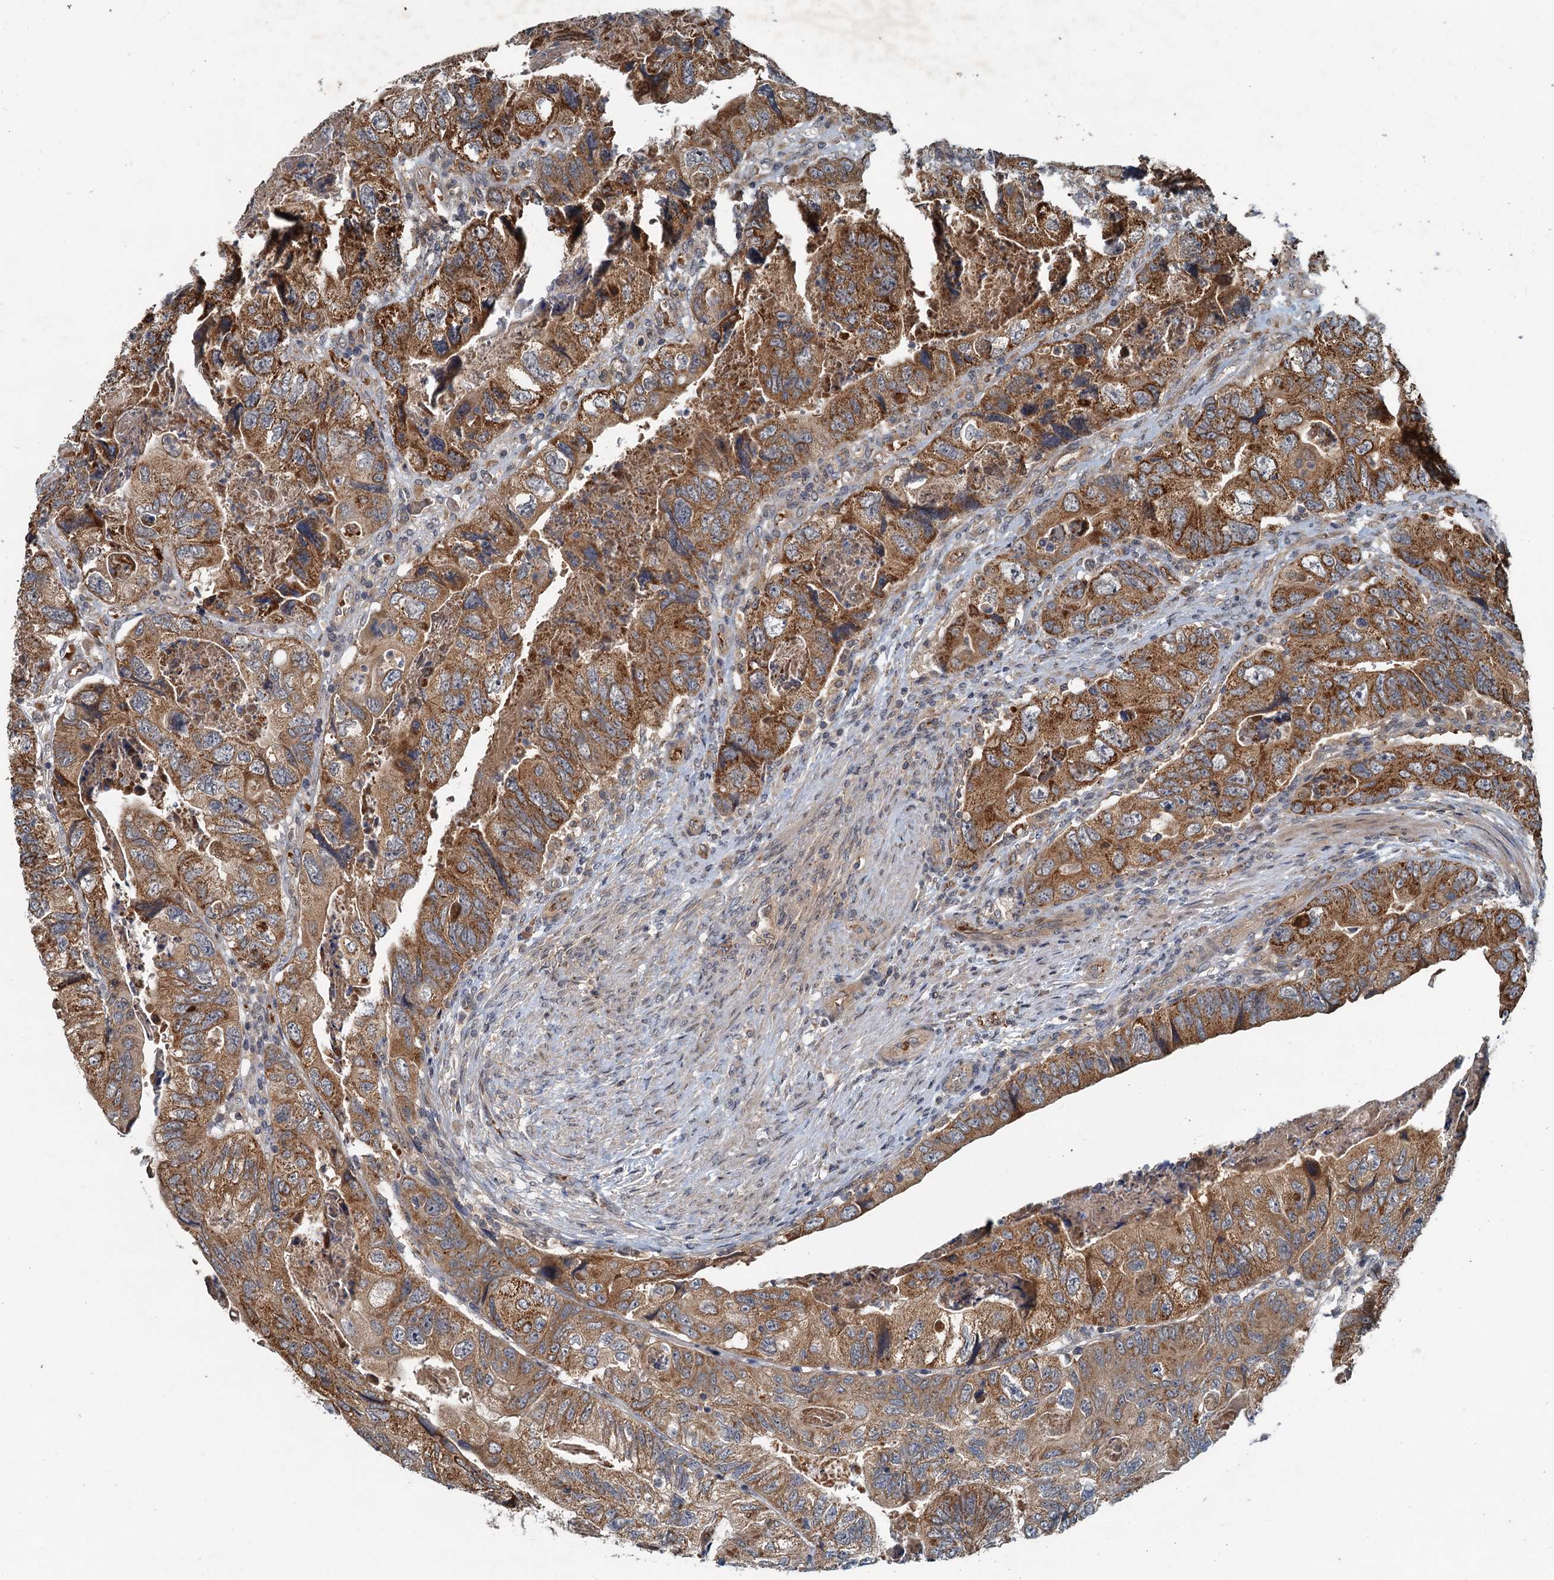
{"staining": {"intensity": "moderate", "quantity": ">75%", "location": "cytoplasmic/membranous"}, "tissue": "colorectal cancer", "cell_type": "Tumor cells", "image_type": "cancer", "snomed": [{"axis": "morphology", "description": "Adenocarcinoma, NOS"}, {"axis": "topography", "description": "Rectum"}], "caption": "Moderate cytoplasmic/membranous protein positivity is appreciated in about >75% of tumor cells in colorectal cancer (adenocarcinoma). The staining was performed using DAB, with brown indicating positive protein expression. Nuclei are stained blue with hematoxylin.", "gene": "CEP68", "patient": {"sex": "male", "age": 63}}